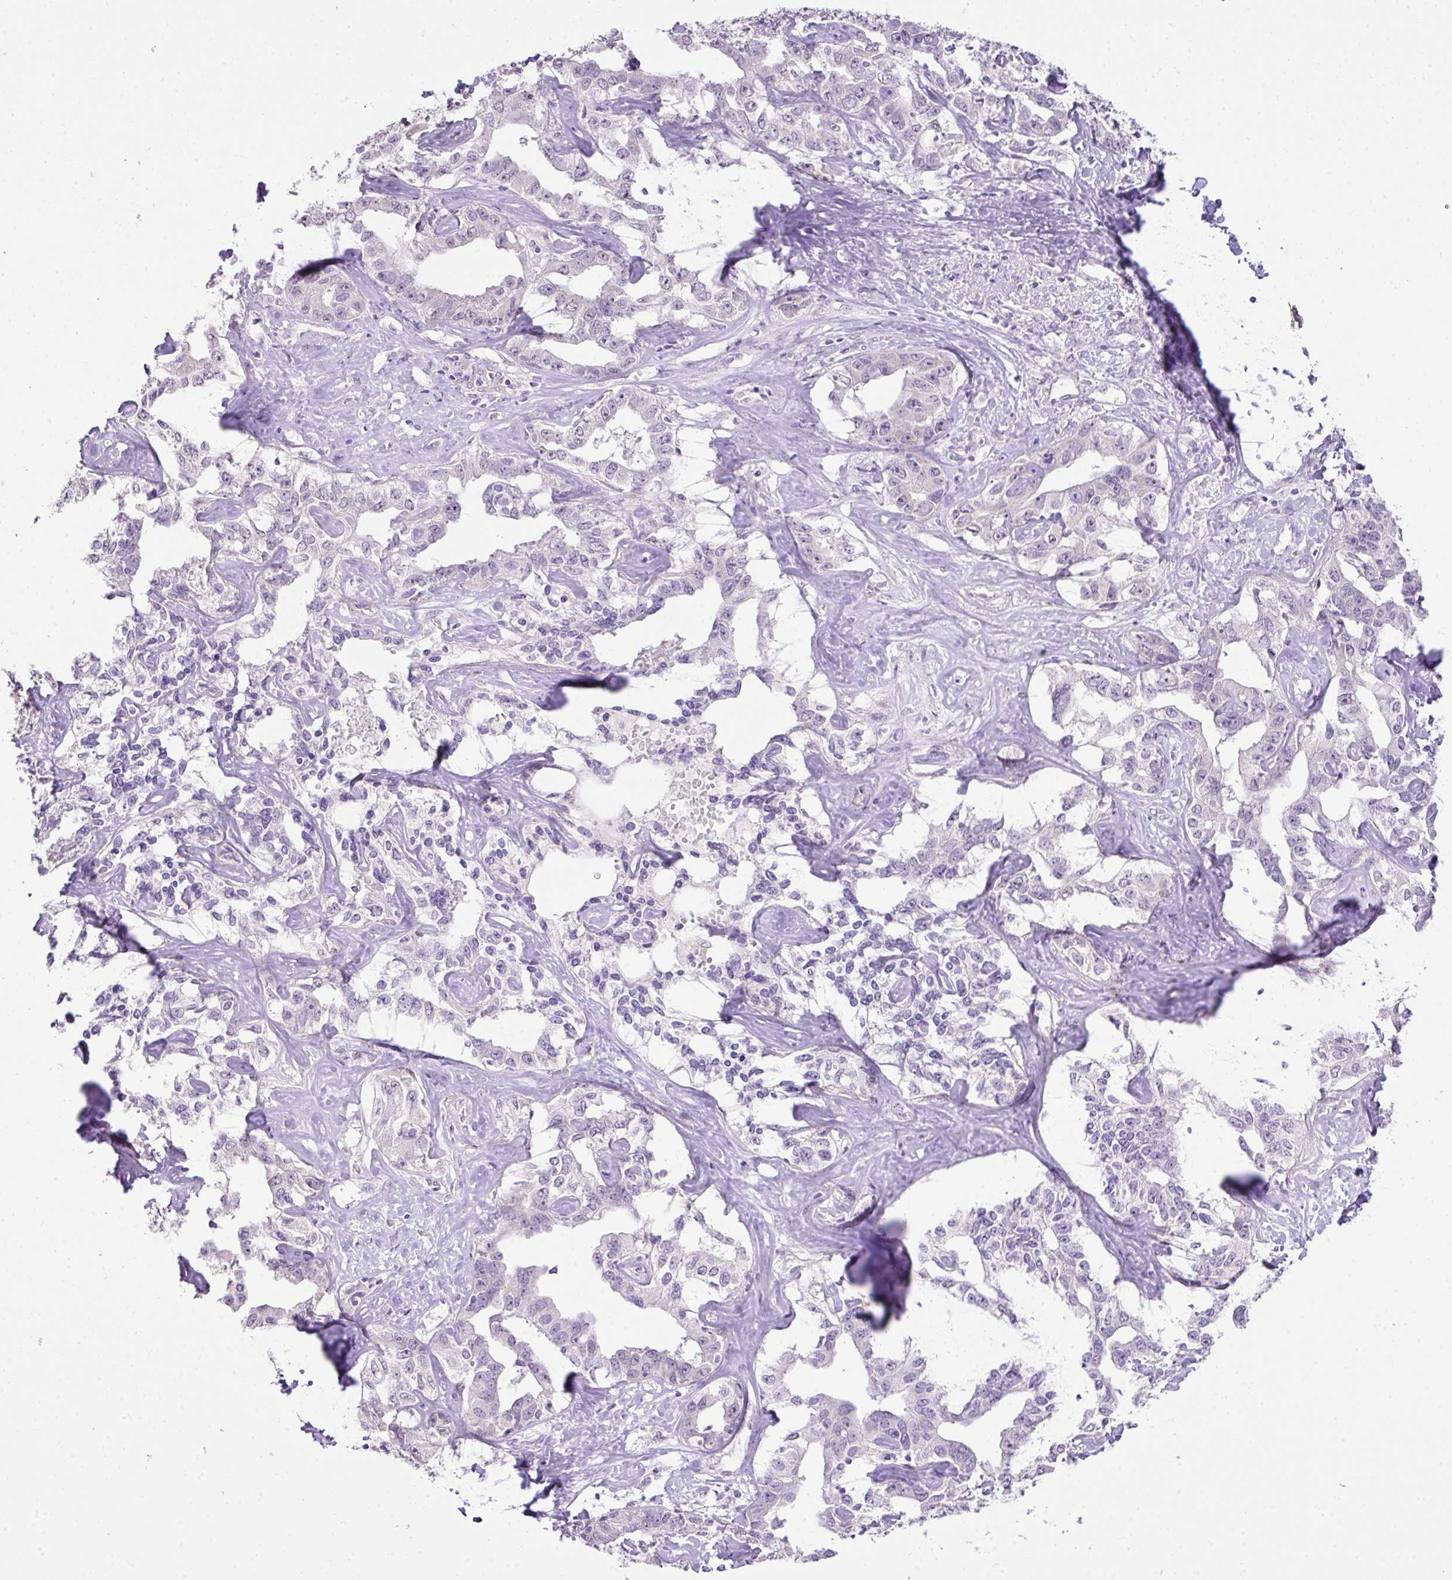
{"staining": {"intensity": "negative", "quantity": "none", "location": "none"}, "tissue": "liver cancer", "cell_type": "Tumor cells", "image_type": "cancer", "snomed": [{"axis": "morphology", "description": "Cholangiocarcinoma"}, {"axis": "topography", "description": "Liver"}], "caption": "An IHC photomicrograph of liver cancer (cholangiocarcinoma) is shown. There is no staining in tumor cells of liver cancer (cholangiocarcinoma).", "gene": "DIP2A", "patient": {"sex": "male", "age": 59}}